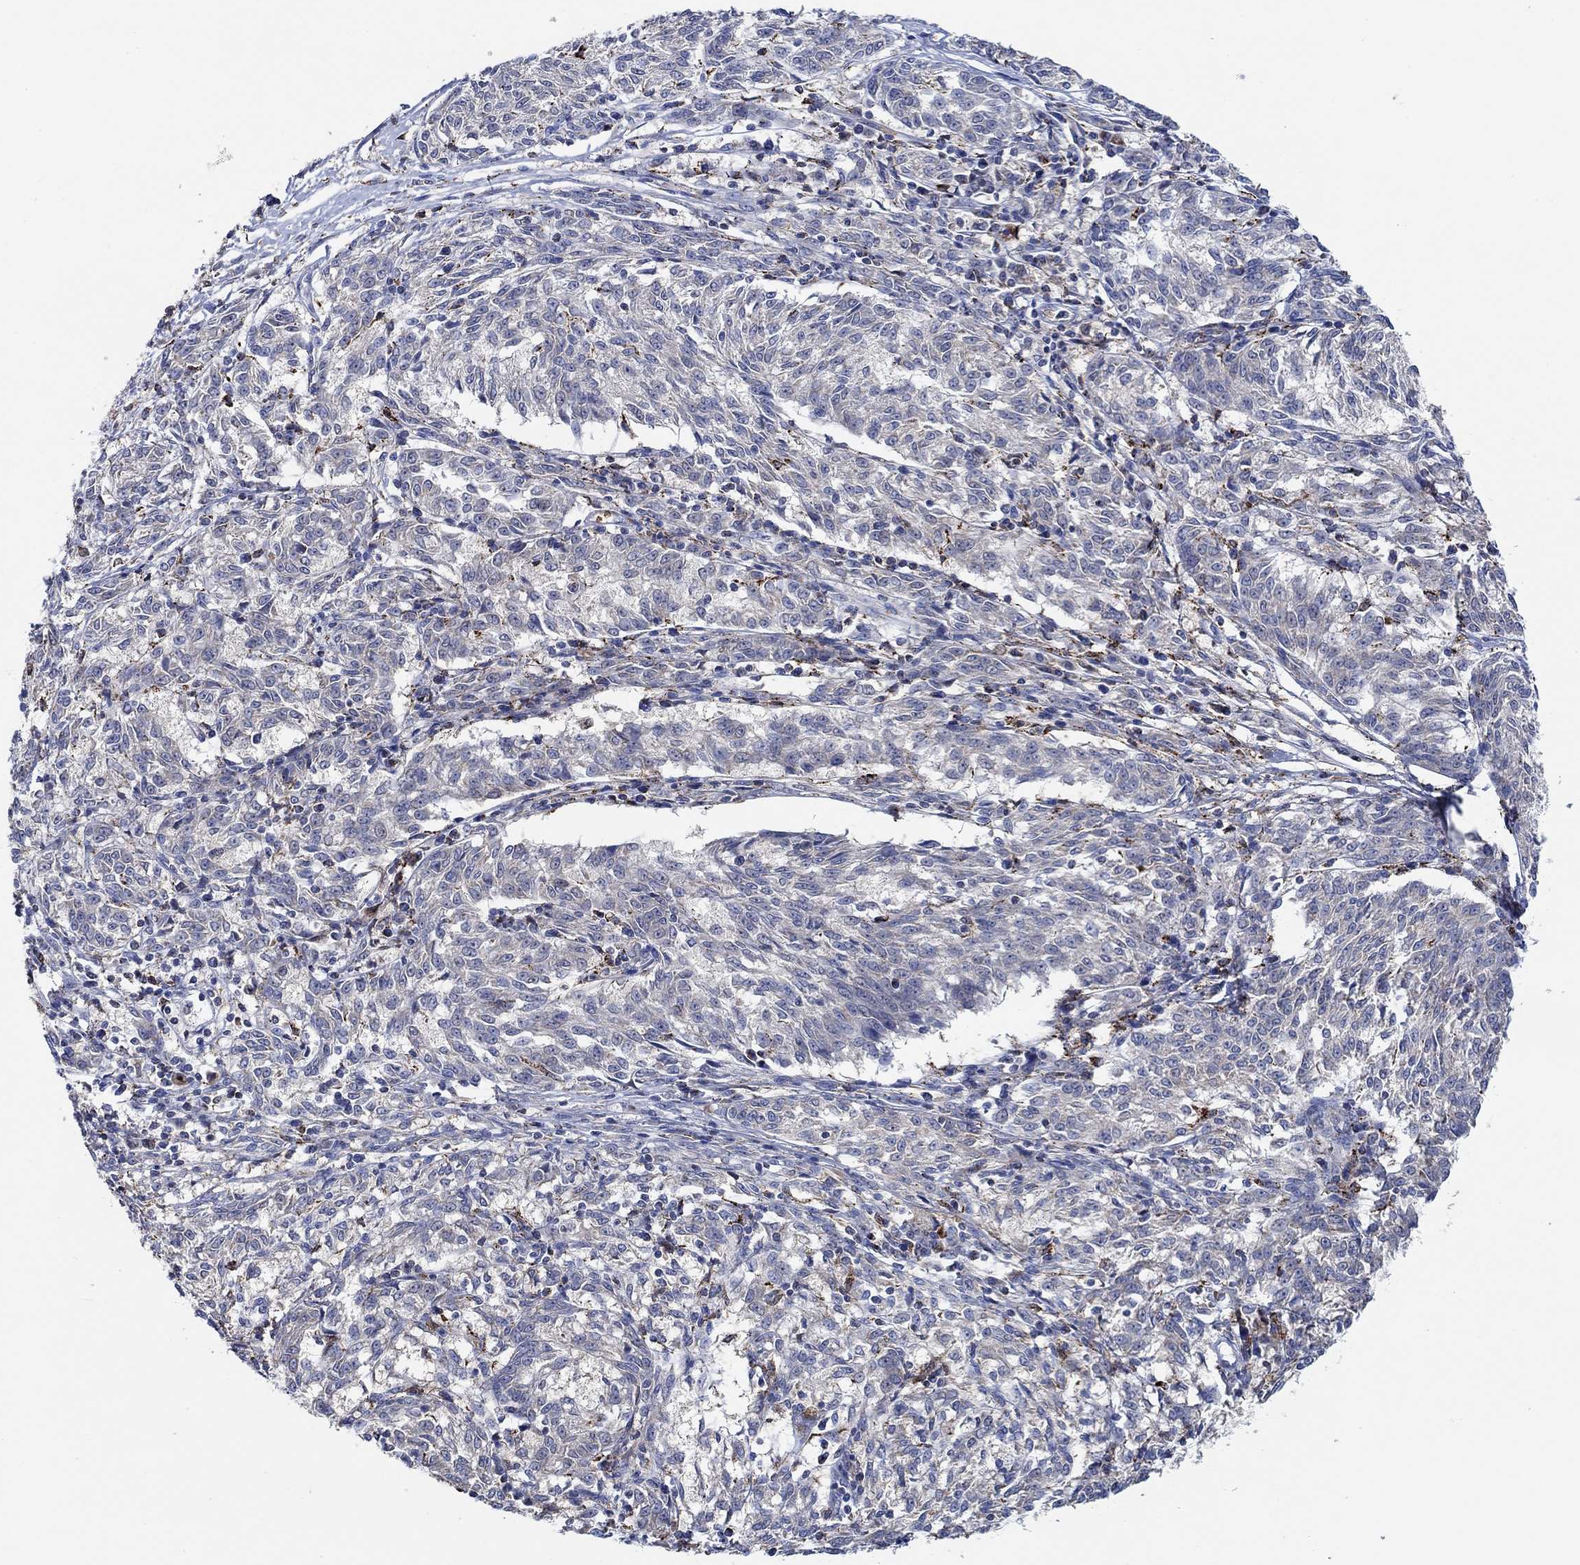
{"staining": {"intensity": "negative", "quantity": "none", "location": "none"}, "tissue": "melanoma", "cell_type": "Tumor cells", "image_type": "cancer", "snomed": [{"axis": "morphology", "description": "Malignant melanoma, NOS"}, {"axis": "topography", "description": "Skin"}], "caption": "Immunohistochemistry (IHC) micrograph of human melanoma stained for a protein (brown), which displays no positivity in tumor cells. The staining is performed using DAB brown chromogen with nuclei counter-stained in using hematoxylin.", "gene": "MPP1", "patient": {"sex": "female", "age": 72}}